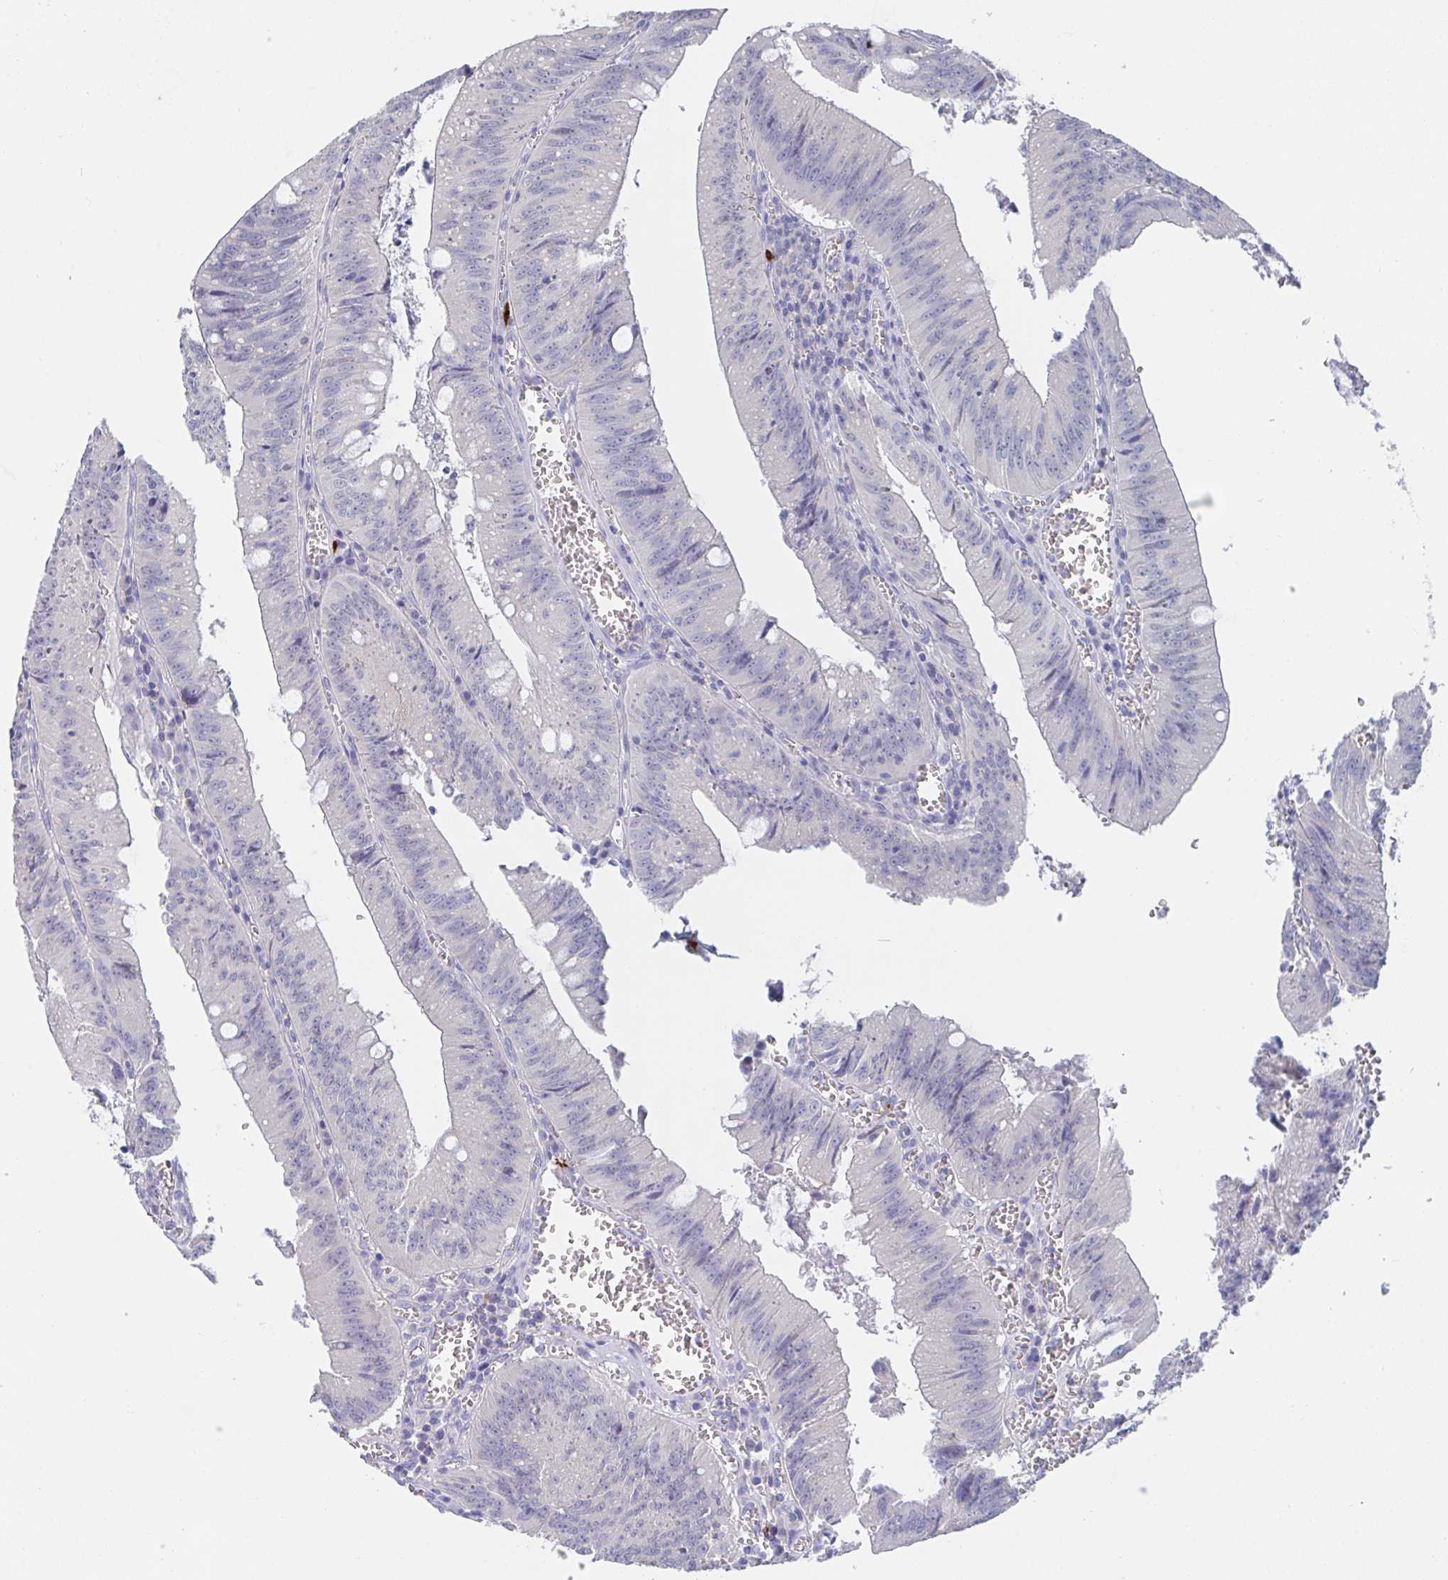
{"staining": {"intensity": "negative", "quantity": "none", "location": "none"}, "tissue": "colorectal cancer", "cell_type": "Tumor cells", "image_type": "cancer", "snomed": [{"axis": "morphology", "description": "Adenocarcinoma, NOS"}, {"axis": "topography", "description": "Rectum"}], "caption": "The micrograph reveals no significant expression in tumor cells of adenocarcinoma (colorectal).", "gene": "KCNK5", "patient": {"sex": "female", "age": 81}}